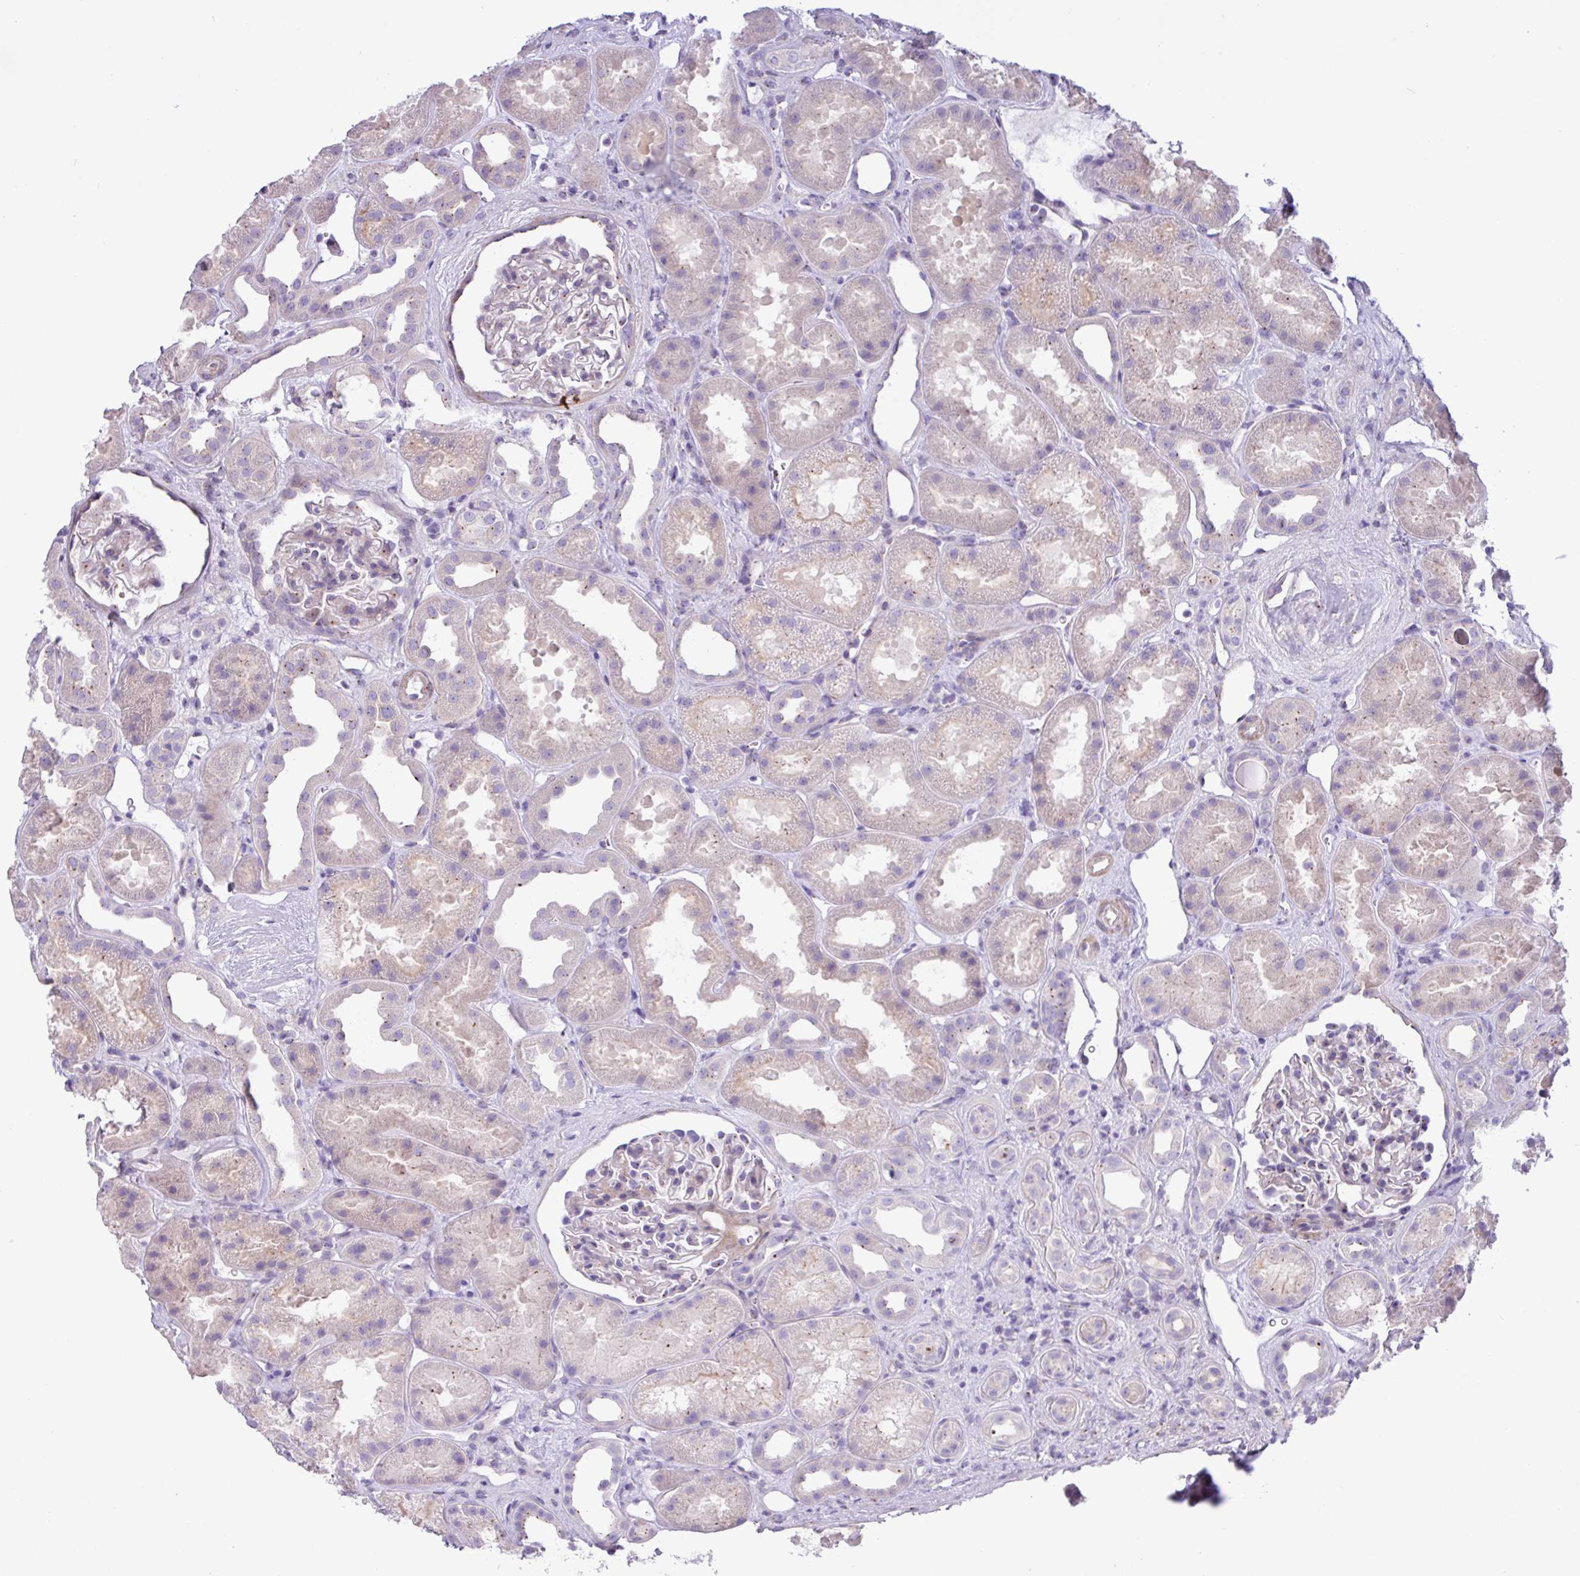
{"staining": {"intensity": "negative", "quantity": "none", "location": "none"}, "tissue": "kidney", "cell_type": "Cells in glomeruli", "image_type": "normal", "snomed": [{"axis": "morphology", "description": "Normal tissue, NOS"}, {"axis": "topography", "description": "Kidney"}], "caption": "DAB (3,3'-diaminobenzidine) immunohistochemical staining of normal human kidney displays no significant staining in cells in glomeruli.", "gene": "SPINK8", "patient": {"sex": "male", "age": 61}}